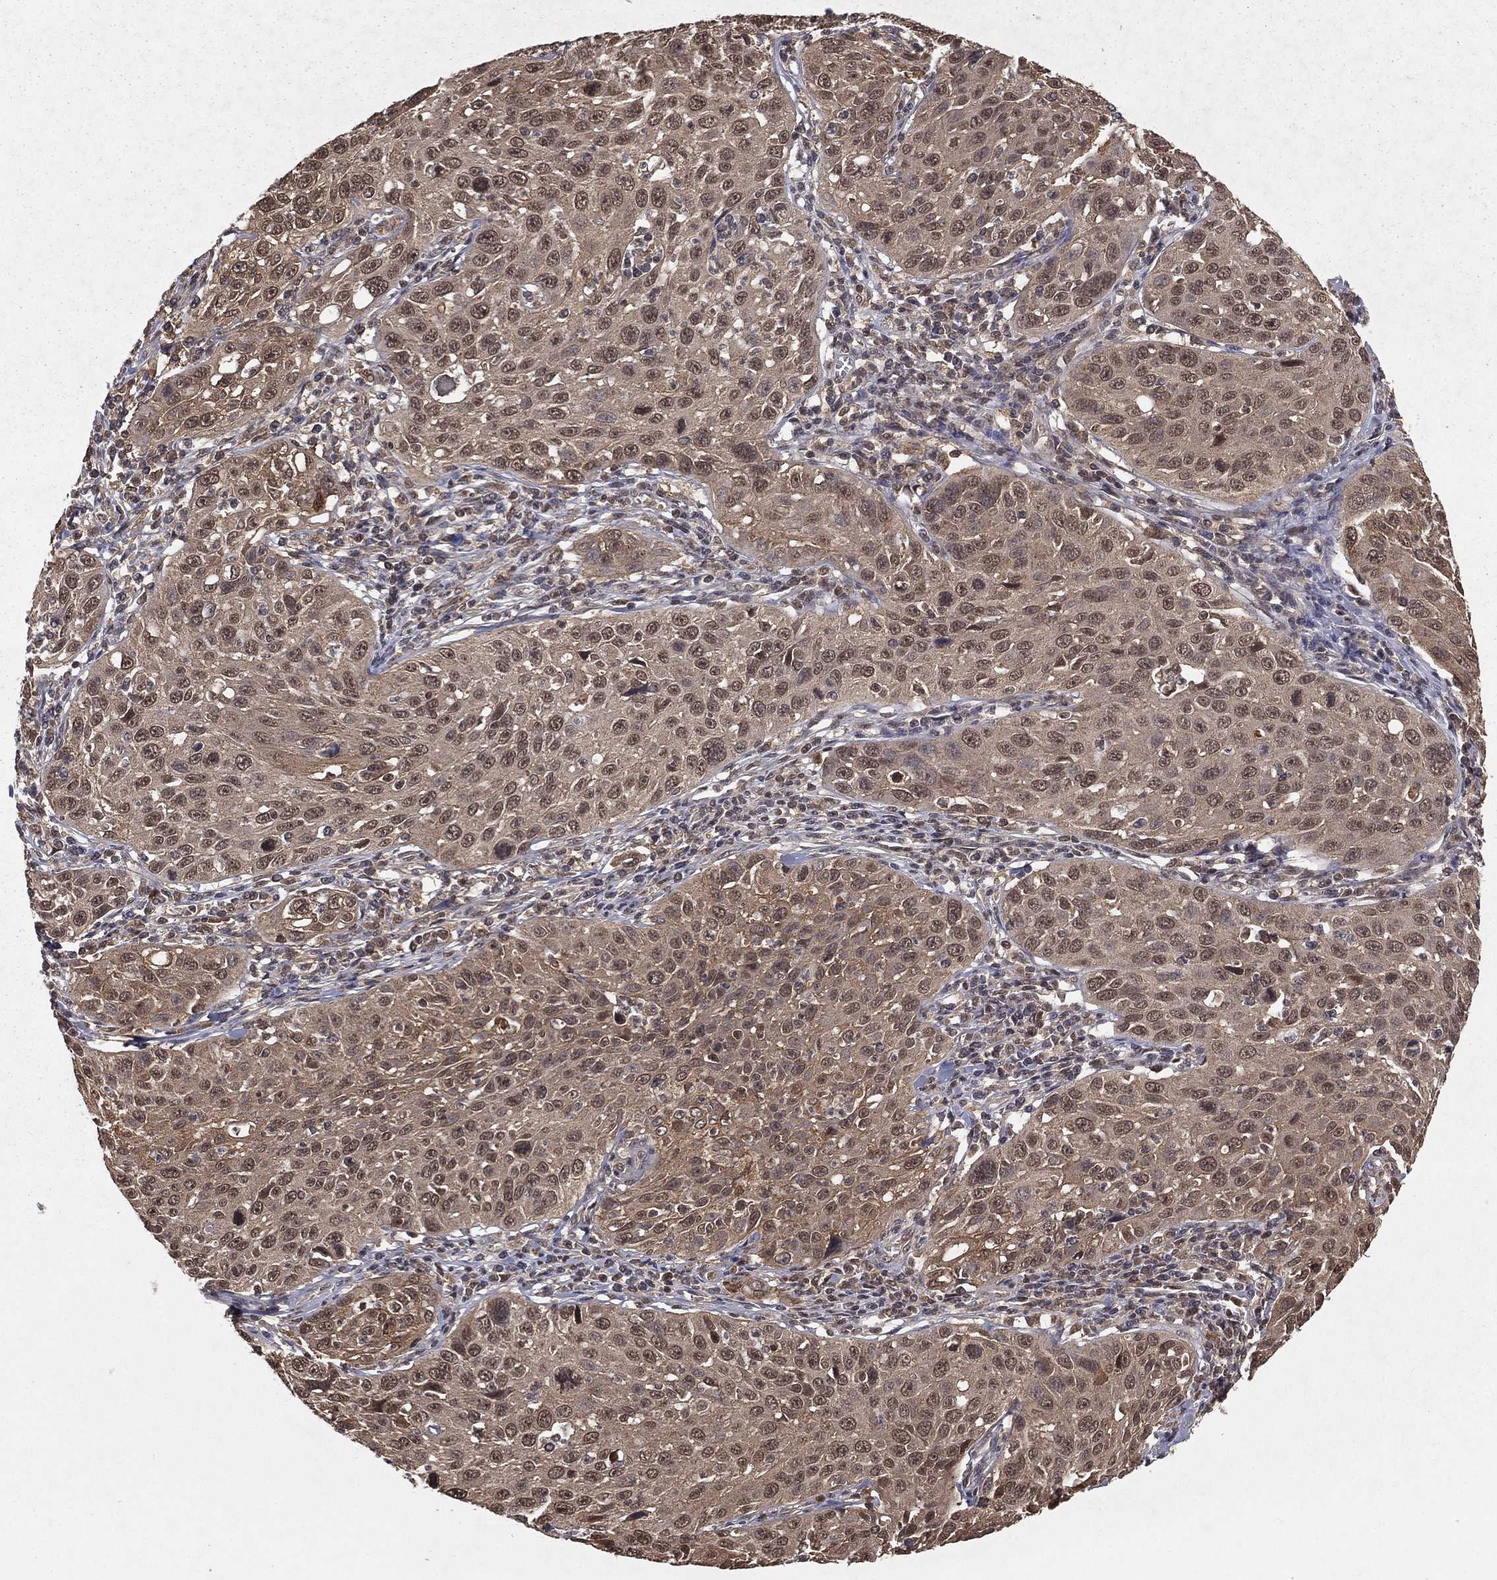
{"staining": {"intensity": "weak", "quantity": "25%-75%", "location": "cytoplasmic/membranous"}, "tissue": "cervical cancer", "cell_type": "Tumor cells", "image_type": "cancer", "snomed": [{"axis": "morphology", "description": "Squamous cell carcinoma, NOS"}, {"axis": "topography", "description": "Cervix"}], "caption": "IHC image of human cervical cancer (squamous cell carcinoma) stained for a protein (brown), which displays low levels of weak cytoplasmic/membranous staining in about 25%-75% of tumor cells.", "gene": "ZDHHC15", "patient": {"sex": "female", "age": 26}}